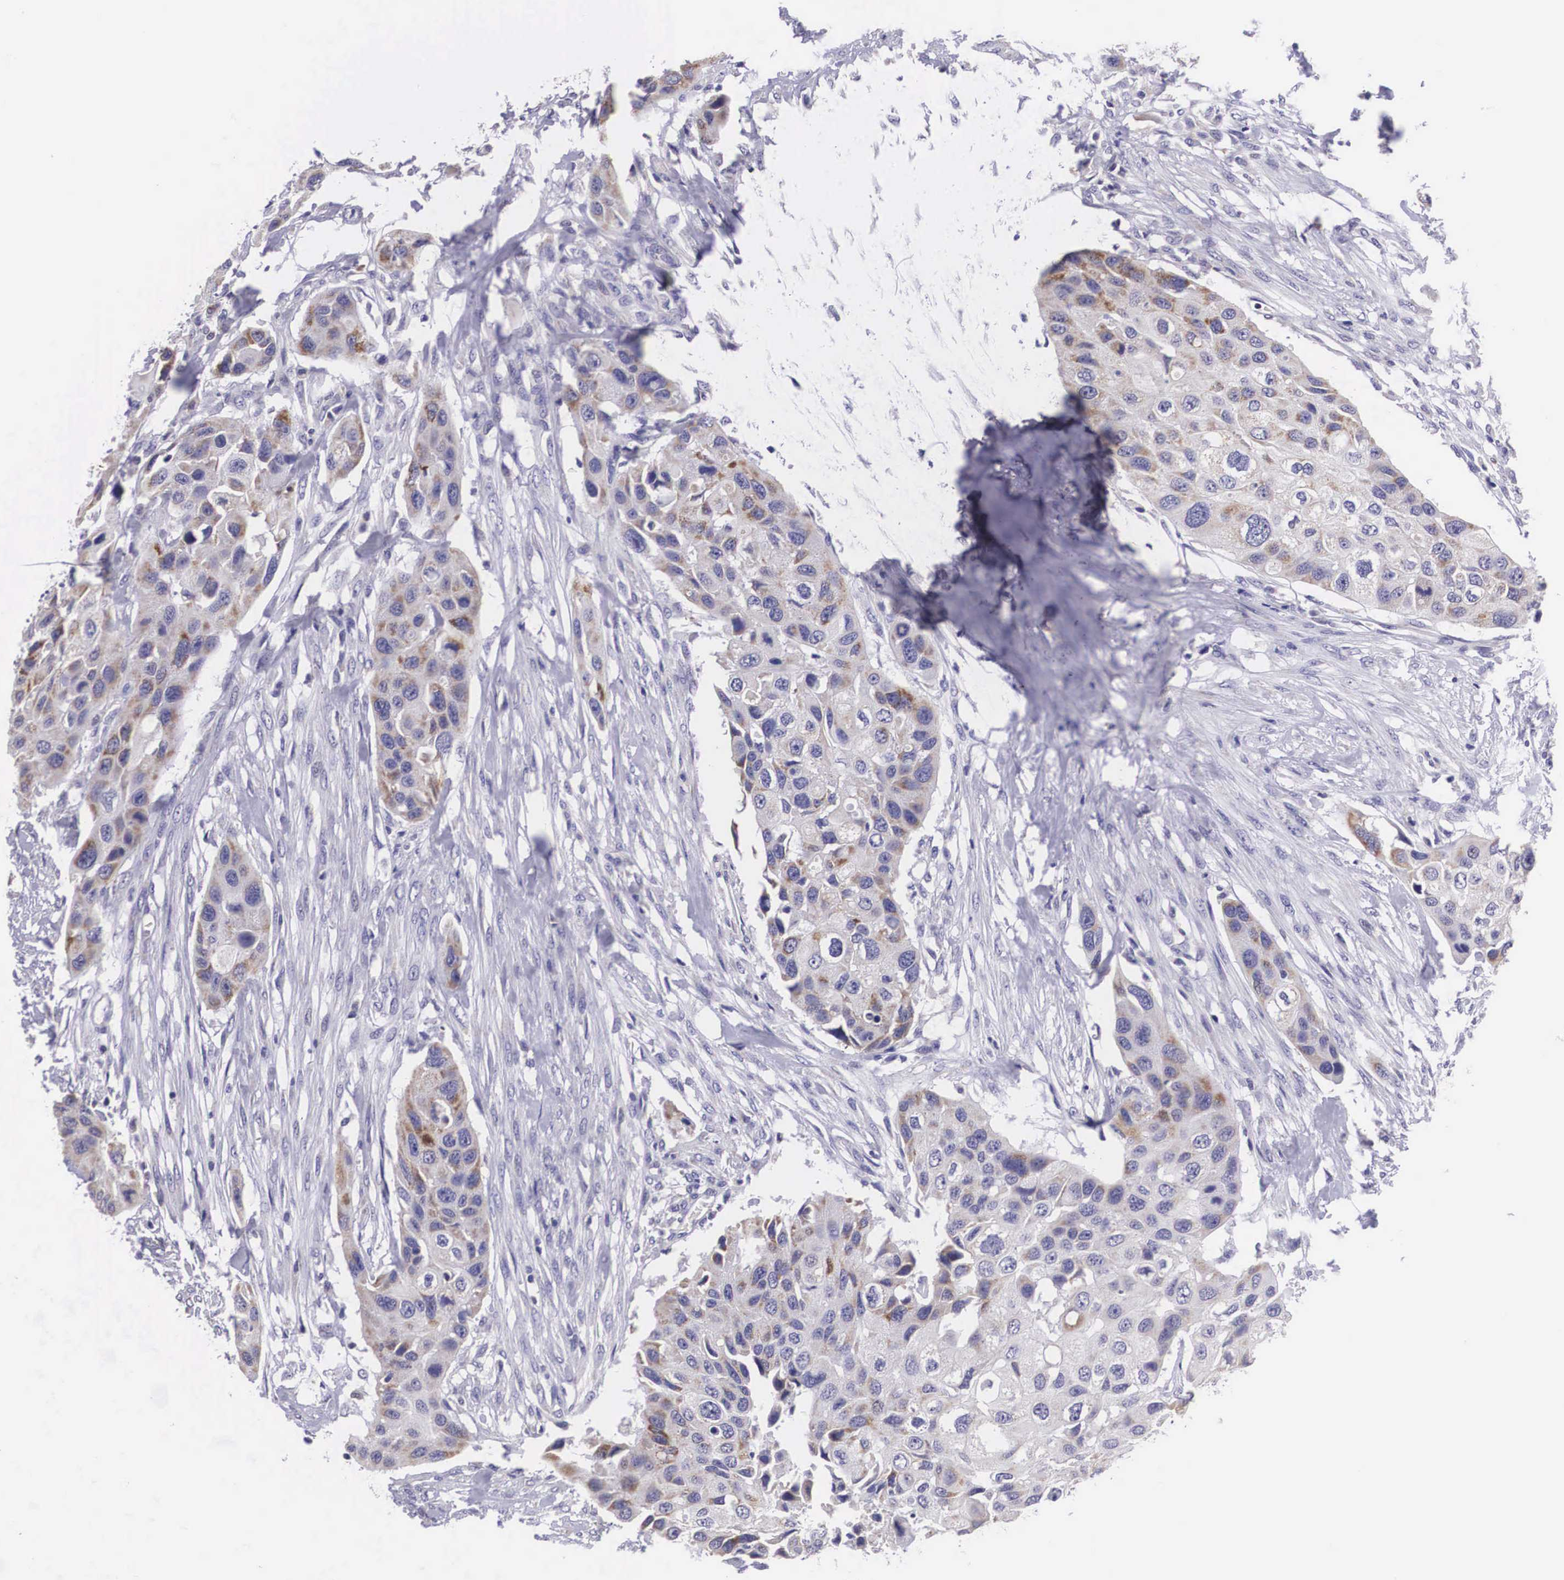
{"staining": {"intensity": "weak", "quantity": "25%-75%", "location": "cytoplasmic/membranous"}, "tissue": "urothelial cancer", "cell_type": "Tumor cells", "image_type": "cancer", "snomed": [{"axis": "morphology", "description": "Urothelial carcinoma, High grade"}, {"axis": "topography", "description": "Urinary bladder"}], "caption": "Immunohistochemistry of high-grade urothelial carcinoma demonstrates low levels of weak cytoplasmic/membranous expression in approximately 25%-75% of tumor cells.", "gene": "ARG2", "patient": {"sex": "male", "age": 55}}